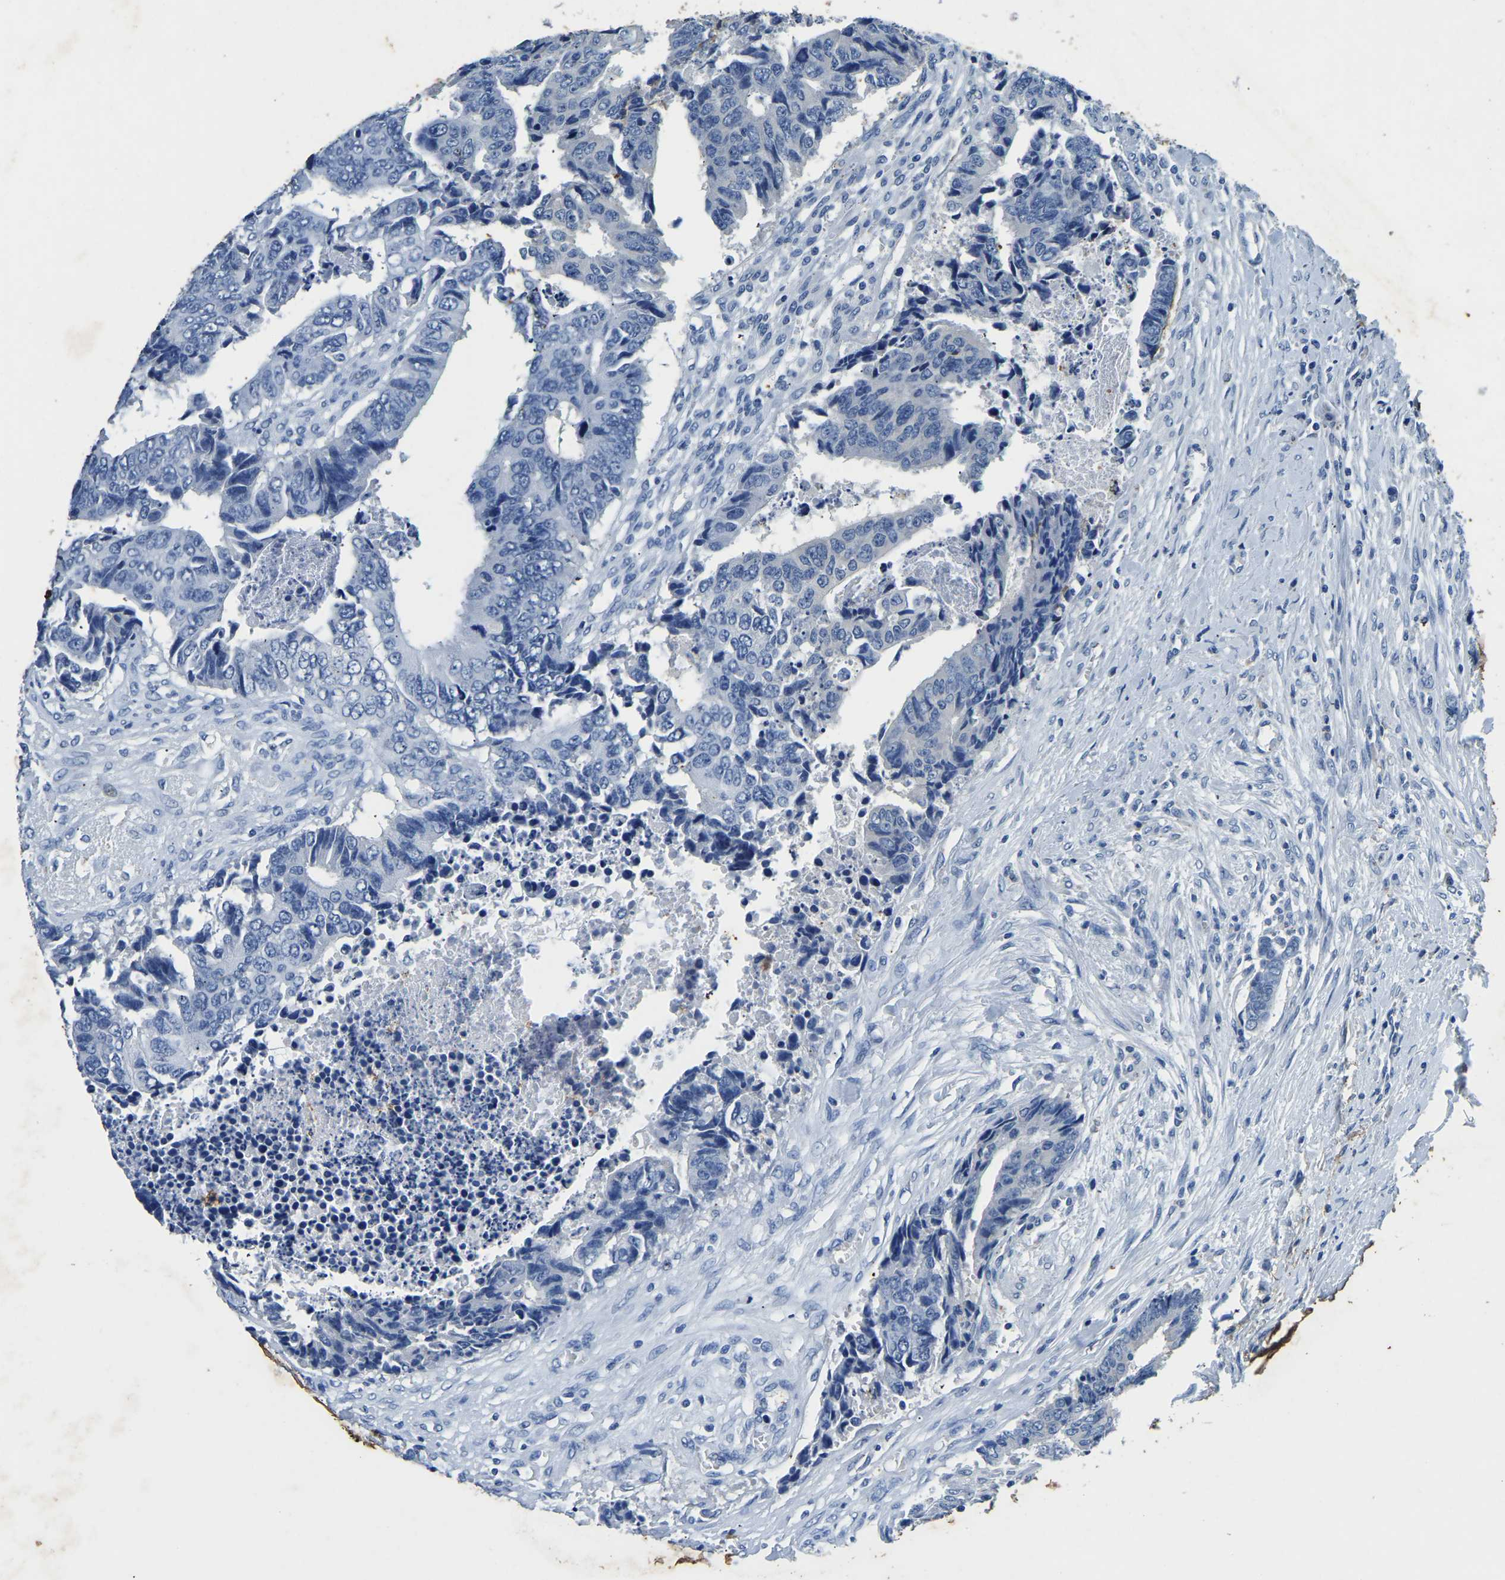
{"staining": {"intensity": "negative", "quantity": "none", "location": "none"}, "tissue": "colorectal cancer", "cell_type": "Tumor cells", "image_type": "cancer", "snomed": [{"axis": "morphology", "description": "Adenocarcinoma, NOS"}, {"axis": "topography", "description": "Rectum"}], "caption": "Tumor cells show no significant protein expression in colorectal cancer.", "gene": "UBN2", "patient": {"sex": "male", "age": 84}}